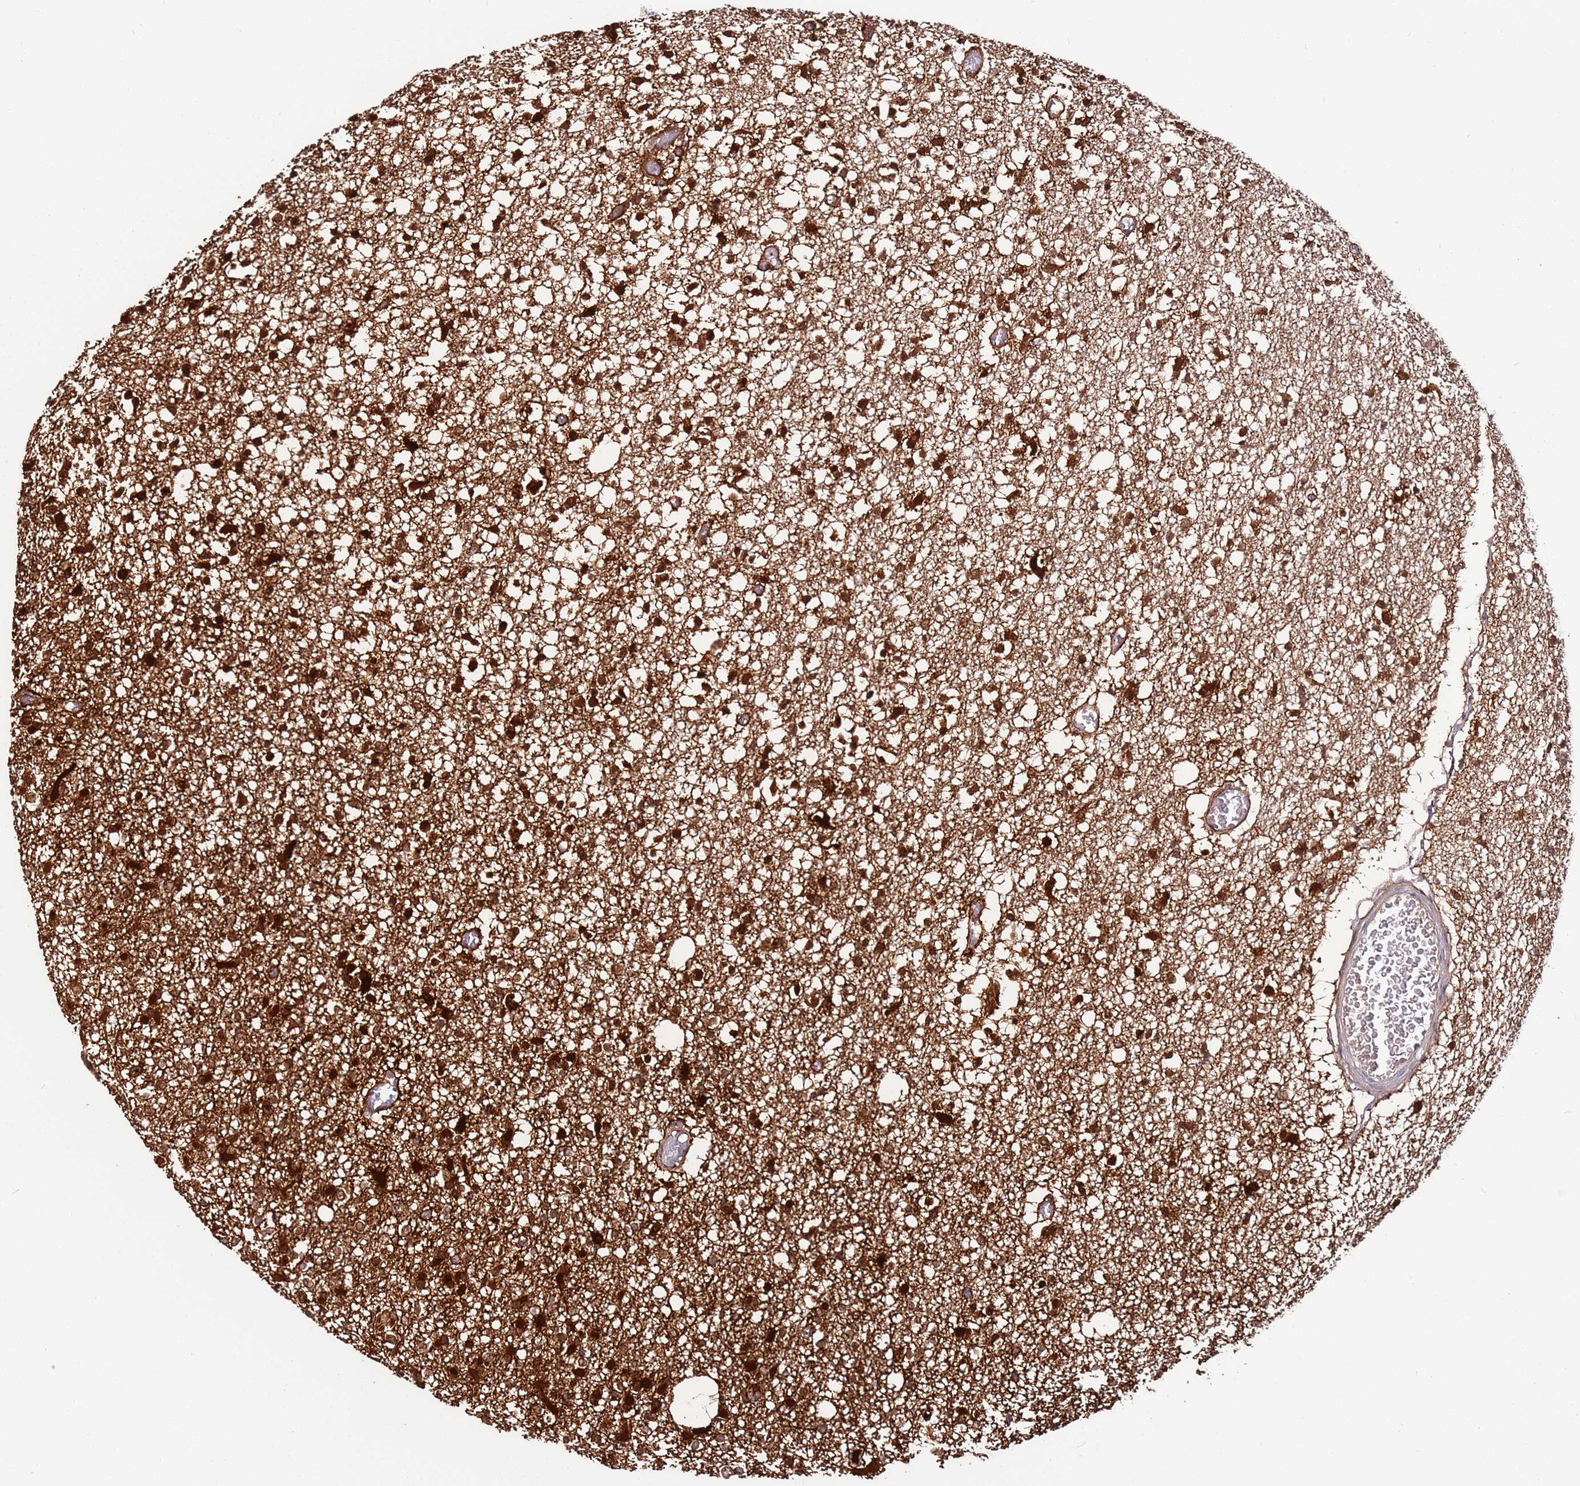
{"staining": {"intensity": "strong", "quantity": ">75%", "location": "cytoplasmic/membranous,nuclear"}, "tissue": "glioma", "cell_type": "Tumor cells", "image_type": "cancer", "snomed": [{"axis": "morphology", "description": "Glioma, malignant, Low grade"}, {"axis": "topography", "description": "Brain"}], "caption": "Immunohistochemistry (DAB) staining of glioma reveals strong cytoplasmic/membranous and nuclear protein staining in approximately >75% of tumor cells. Nuclei are stained in blue.", "gene": "MTG2", "patient": {"sex": "female", "age": 22}}